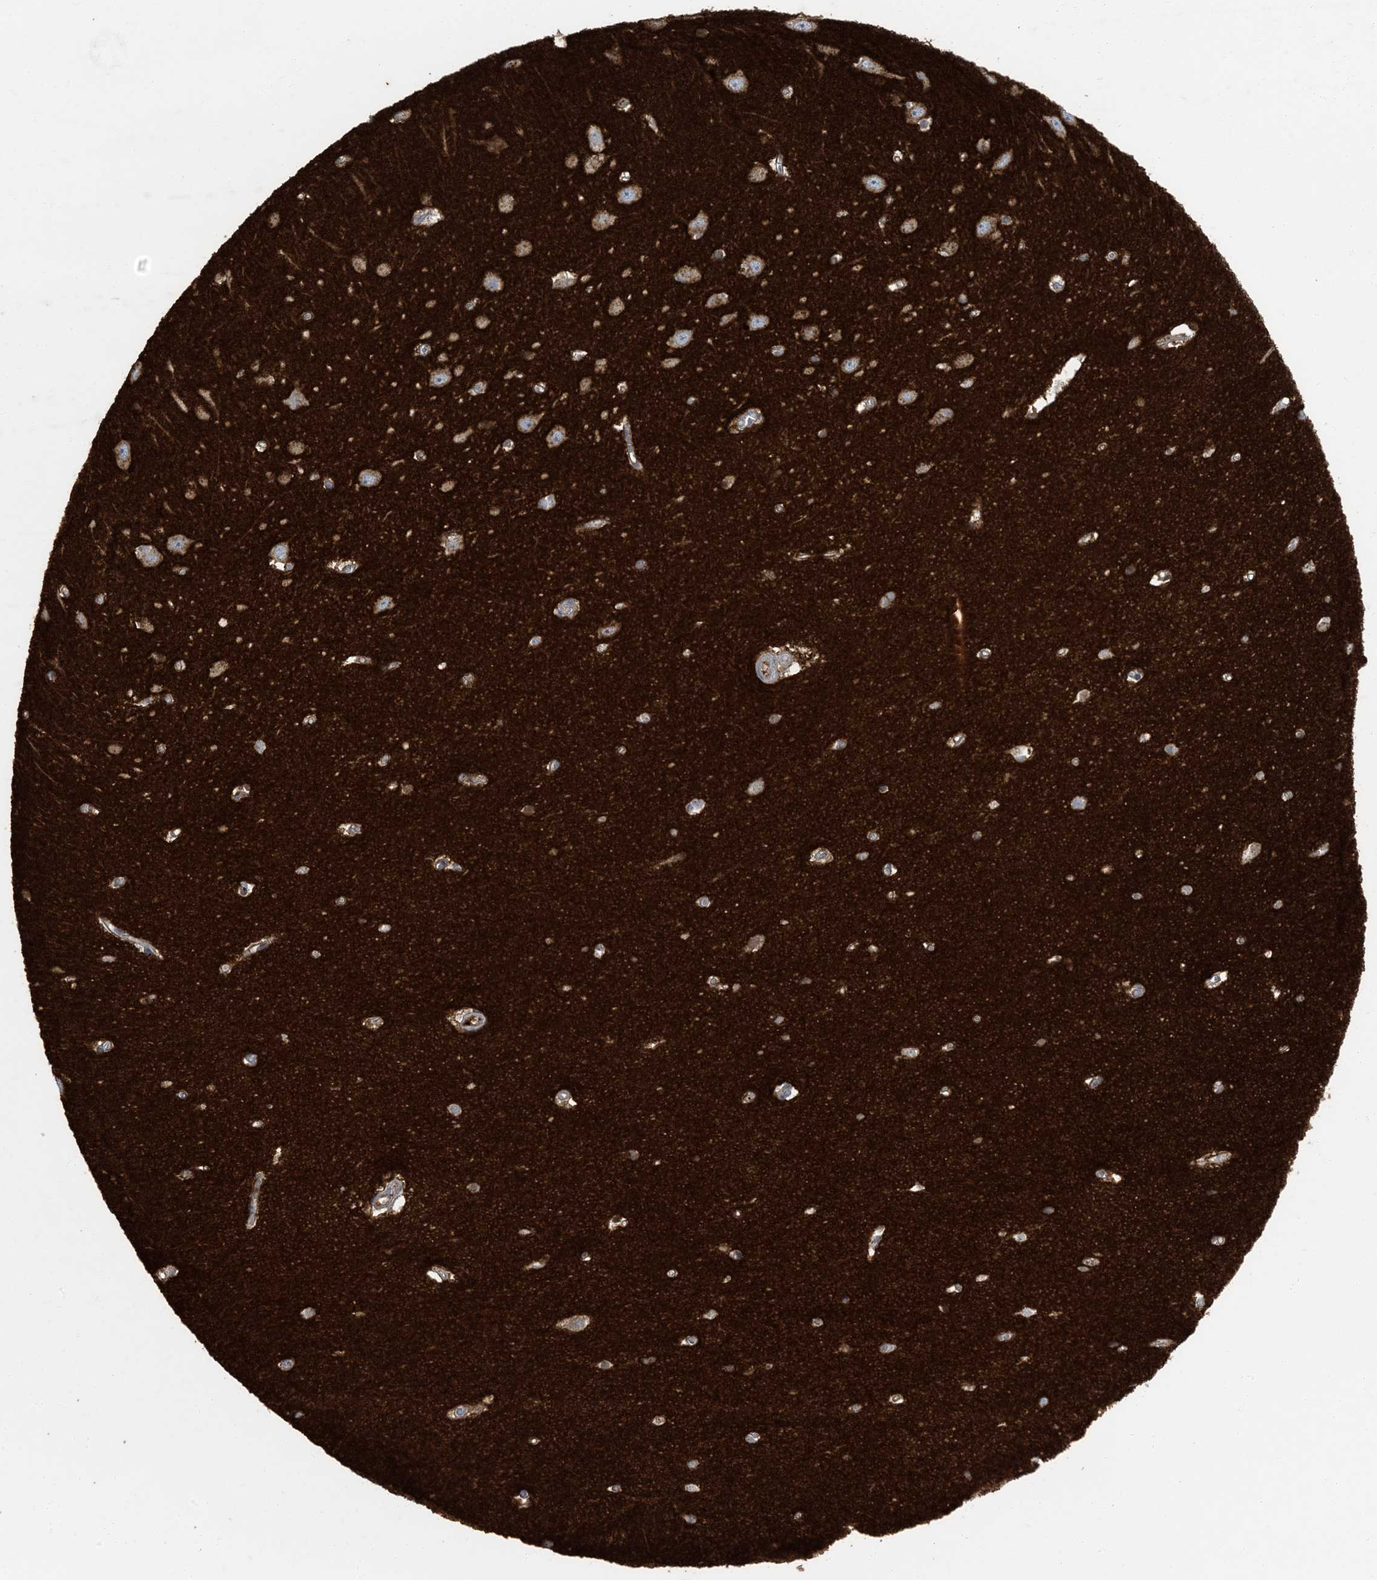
{"staining": {"intensity": "weak", "quantity": ">75%", "location": "cytoplasmic/membranous"}, "tissue": "hippocampus", "cell_type": "Glial cells", "image_type": "normal", "snomed": [{"axis": "morphology", "description": "Normal tissue, NOS"}, {"axis": "topography", "description": "Hippocampus"}], "caption": "Approximately >75% of glial cells in benign human hippocampus show weak cytoplasmic/membranous protein expression as visualized by brown immunohistochemical staining.", "gene": "EPHA4", "patient": {"sex": "female", "age": 64}}